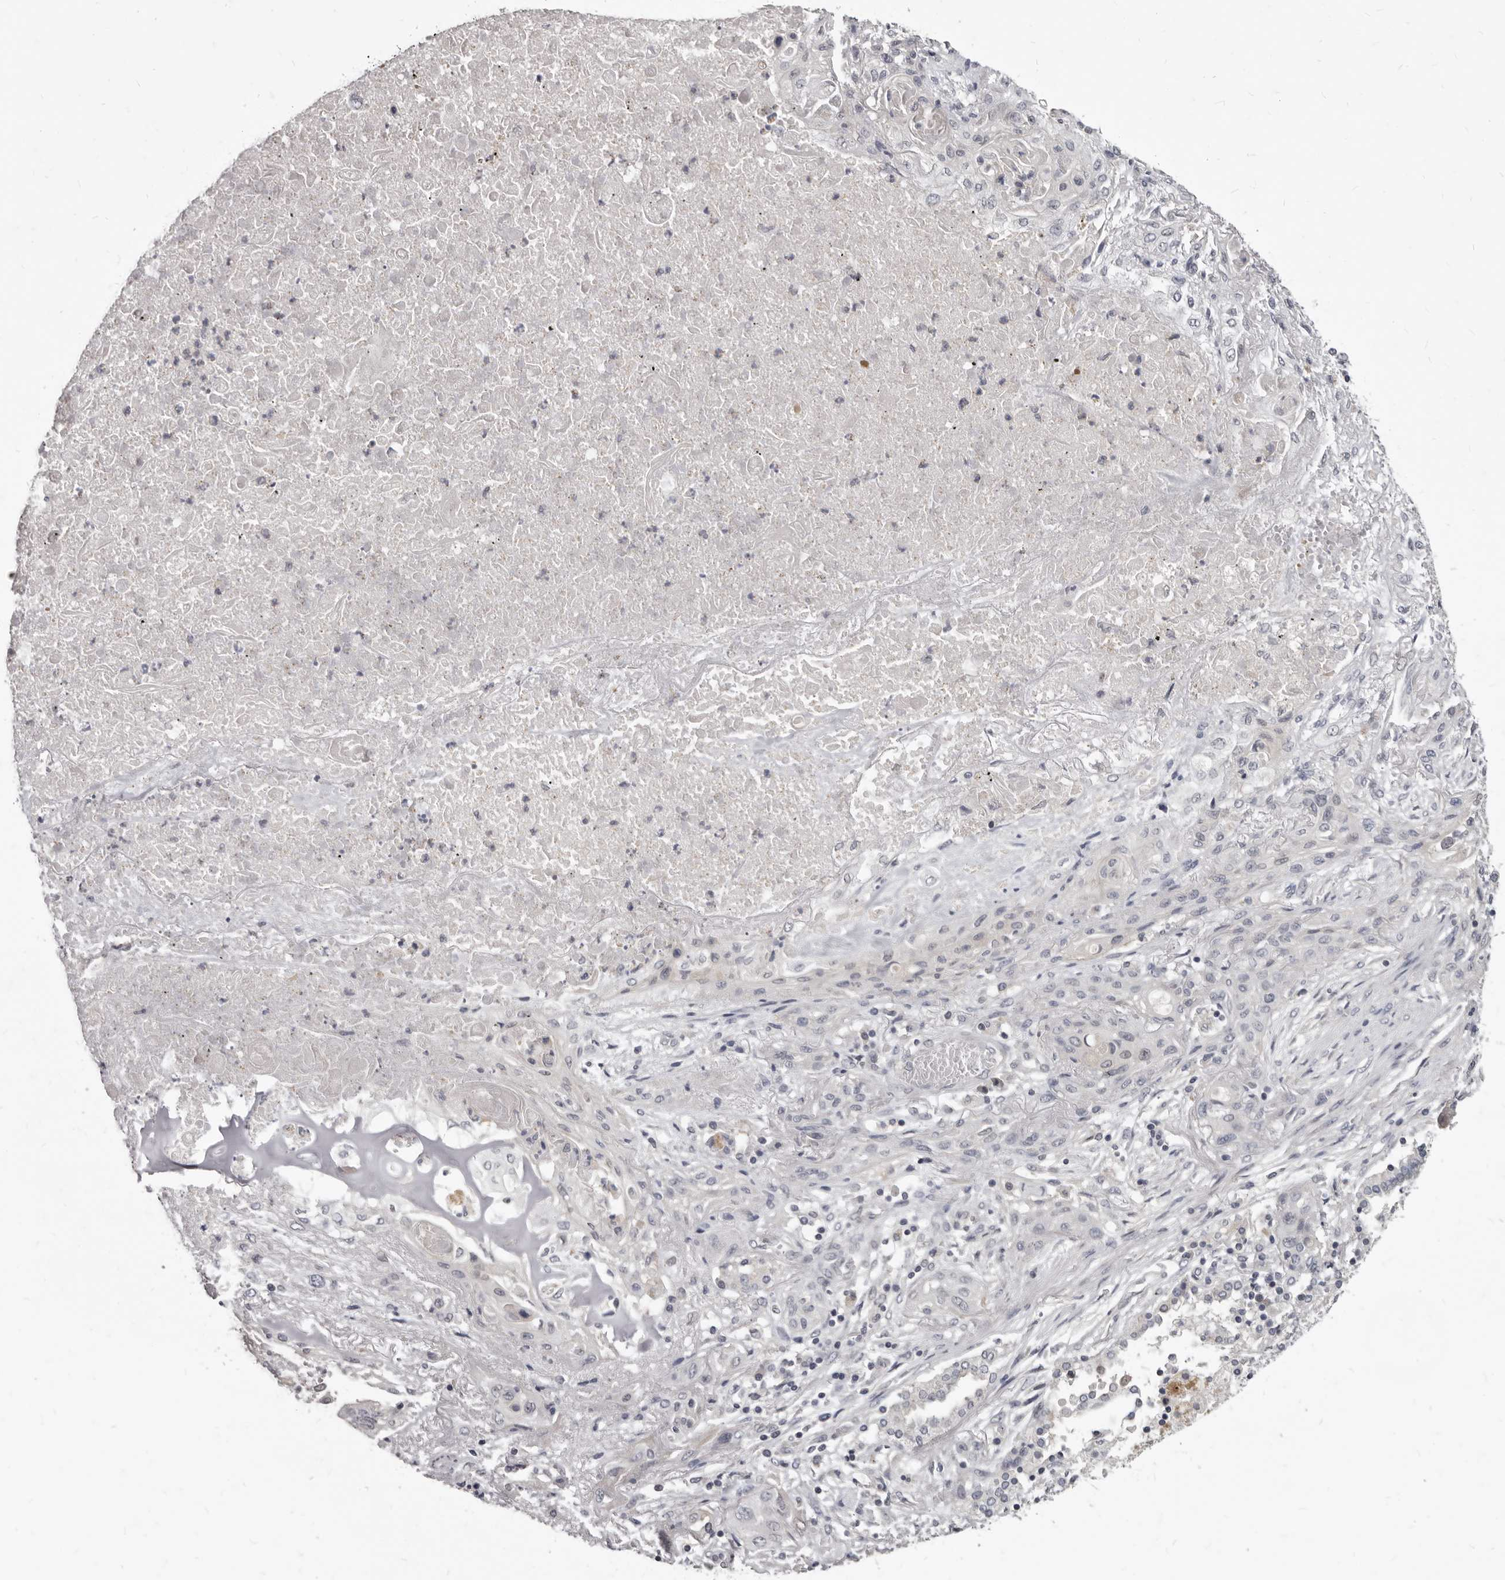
{"staining": {"intensity": "negative", "quantity": "none", "location": "none"}, "tissue": "lung cancer", "cell_type": "Tumor cells", "image_type": "cancer", "snomed": [{"axis": "morphology", "description": "Squamous cell carcinoma, NOS"}, {"axis": "topography", "description": "Lung"}], "caption": "DAB (3,3'-diaminobenzidine) immunohistochemical staining of human squamous cell carcinoma (lung) reveals no significant positivity in tumor cells. (DAB (3,3'-diaminobenzidine) immunohistochemistry (IHC), high magnification).", "gene": "SULT1E1", "patient": {"sex": "female", "age": 47}}